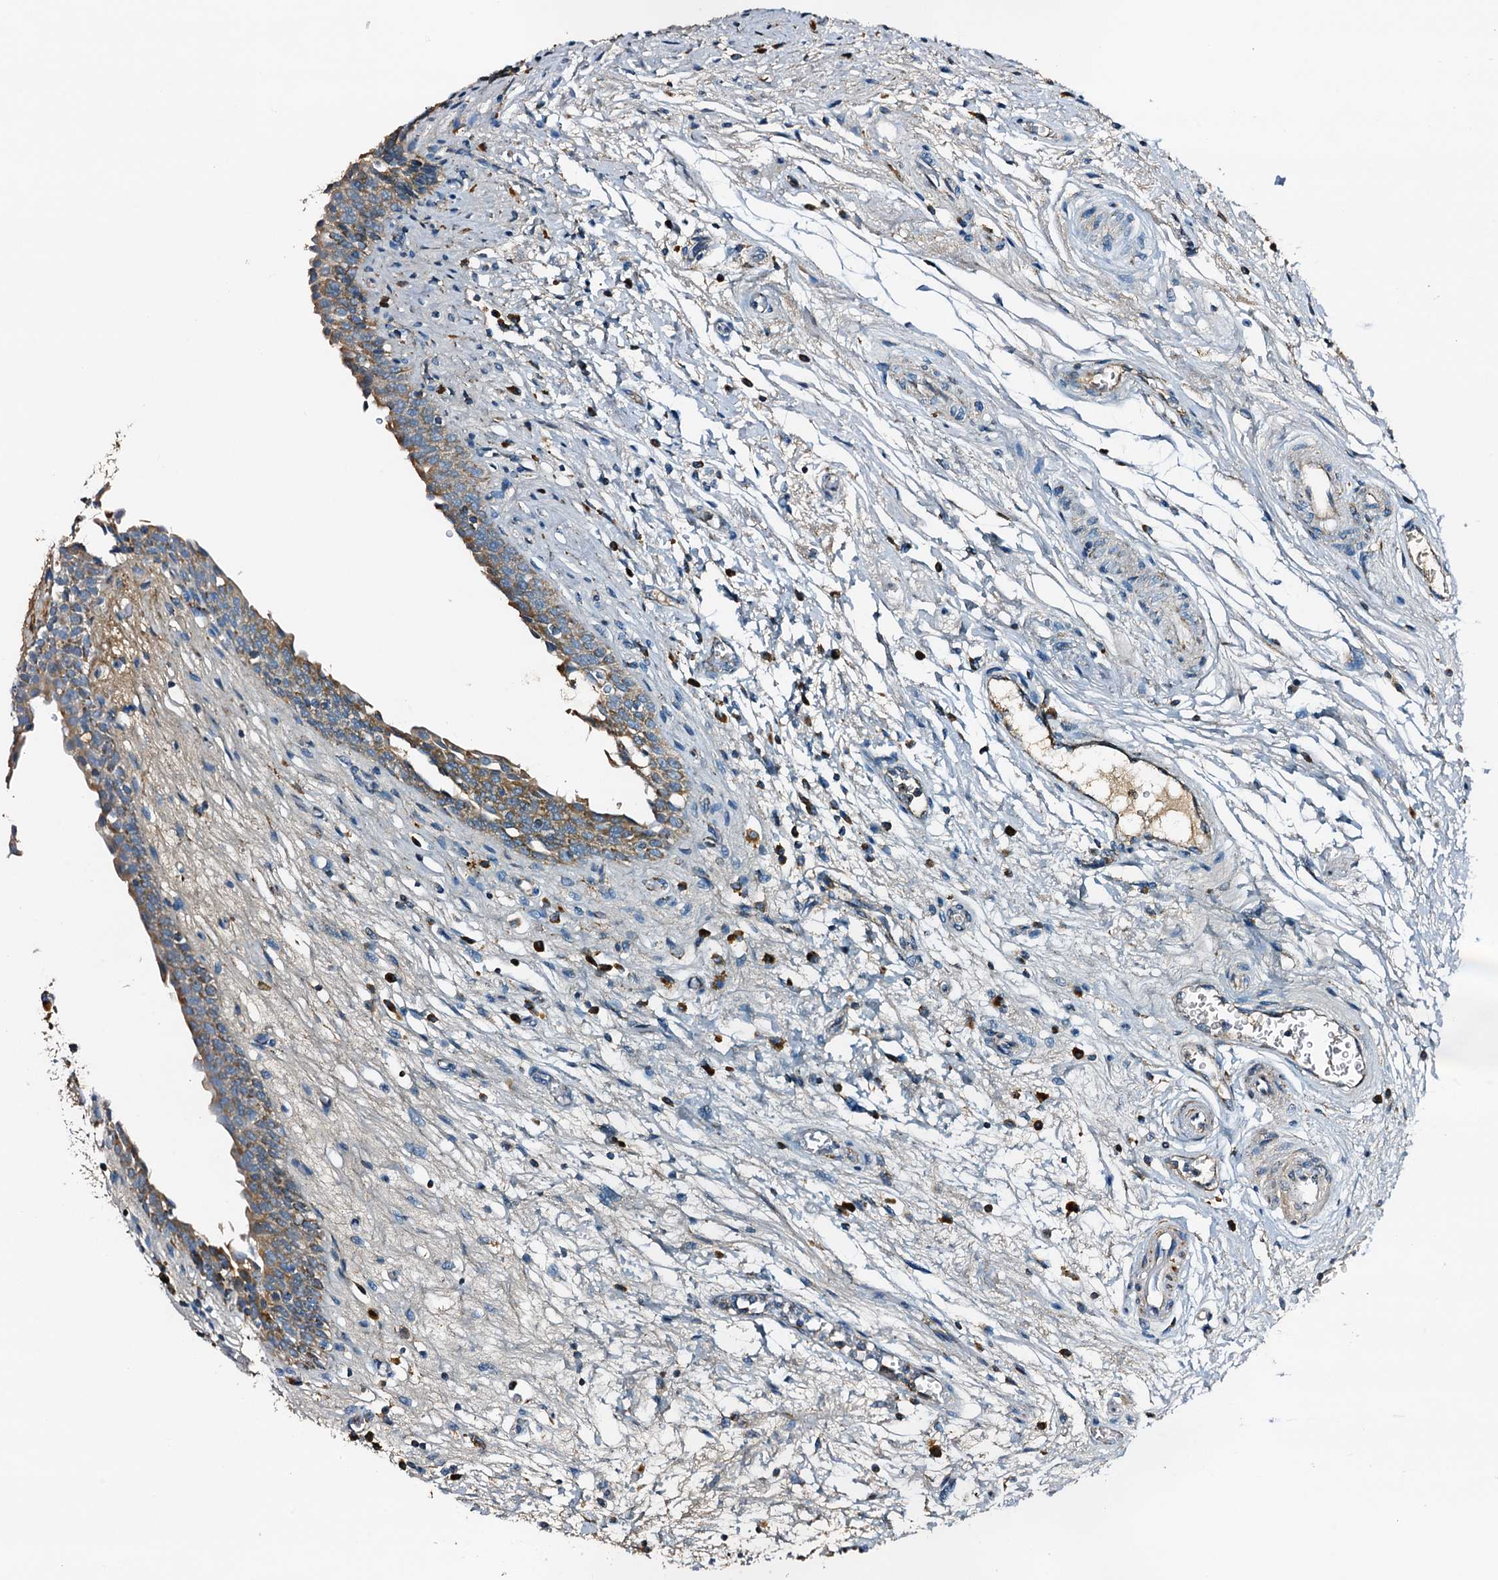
{"staining": {"intensity": "moderate", "quantity": ">75%", "location": "cytoplasmic/membranous"}, "tissue": "urinary bladder", "cell_type": "Urothelial cells", "image_type": "normal", "snomed": [{"axis": "morphology", "description": "Normal tissue, NOS"}, {"axis": "topography", "description": "Urinary bladder"}], "caption": "Approximately >75% of urothelial cells in normal urinary bladder exhibit moderate cytoplasmic/membranous protein positivity as visualized by brown immunohistochemical staining.", "gene": "POC1A", "patient": {"sex": "male", "age": 83}}